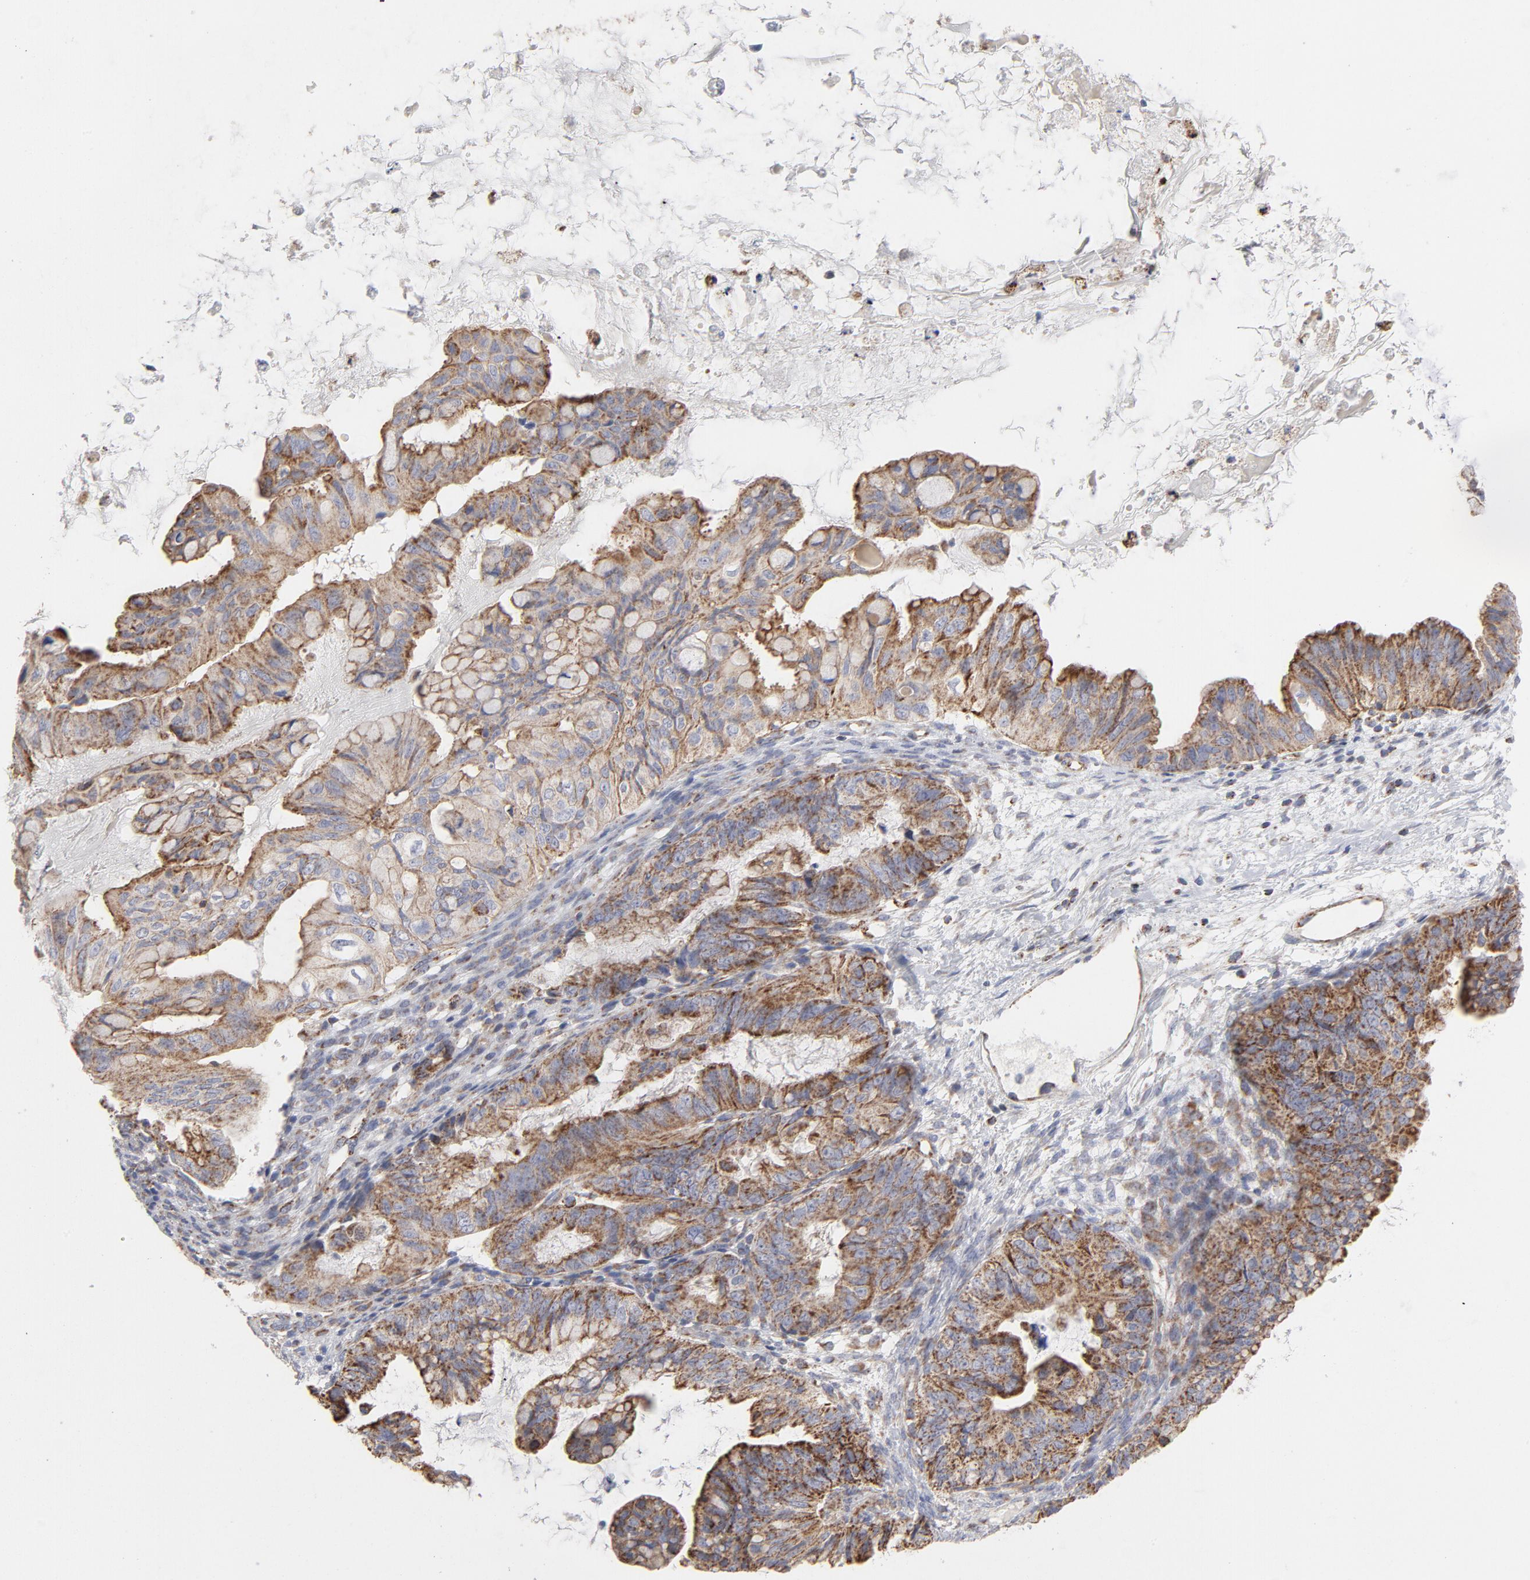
{"staining": {"intensity": "strong", "quantity": ">75%", "location": "cytoplasmic/membranous"}, "tissue": "ovarian cancer", "cell_type": "Tumor cells", "image_type": "cancer", "snomed": [{"axis": "morphology", "description": "Cystadenocarcinoma, mucinous, NOS"}, {"axis": "topography", "description": "Ovary"}], "caption": "Ovarian cancer stained for a protein shows strong cytoplasmic/membranous positivity in tumor cells.", "gene": "ASB3", "patient": {"sex": "female", "age": 36}}